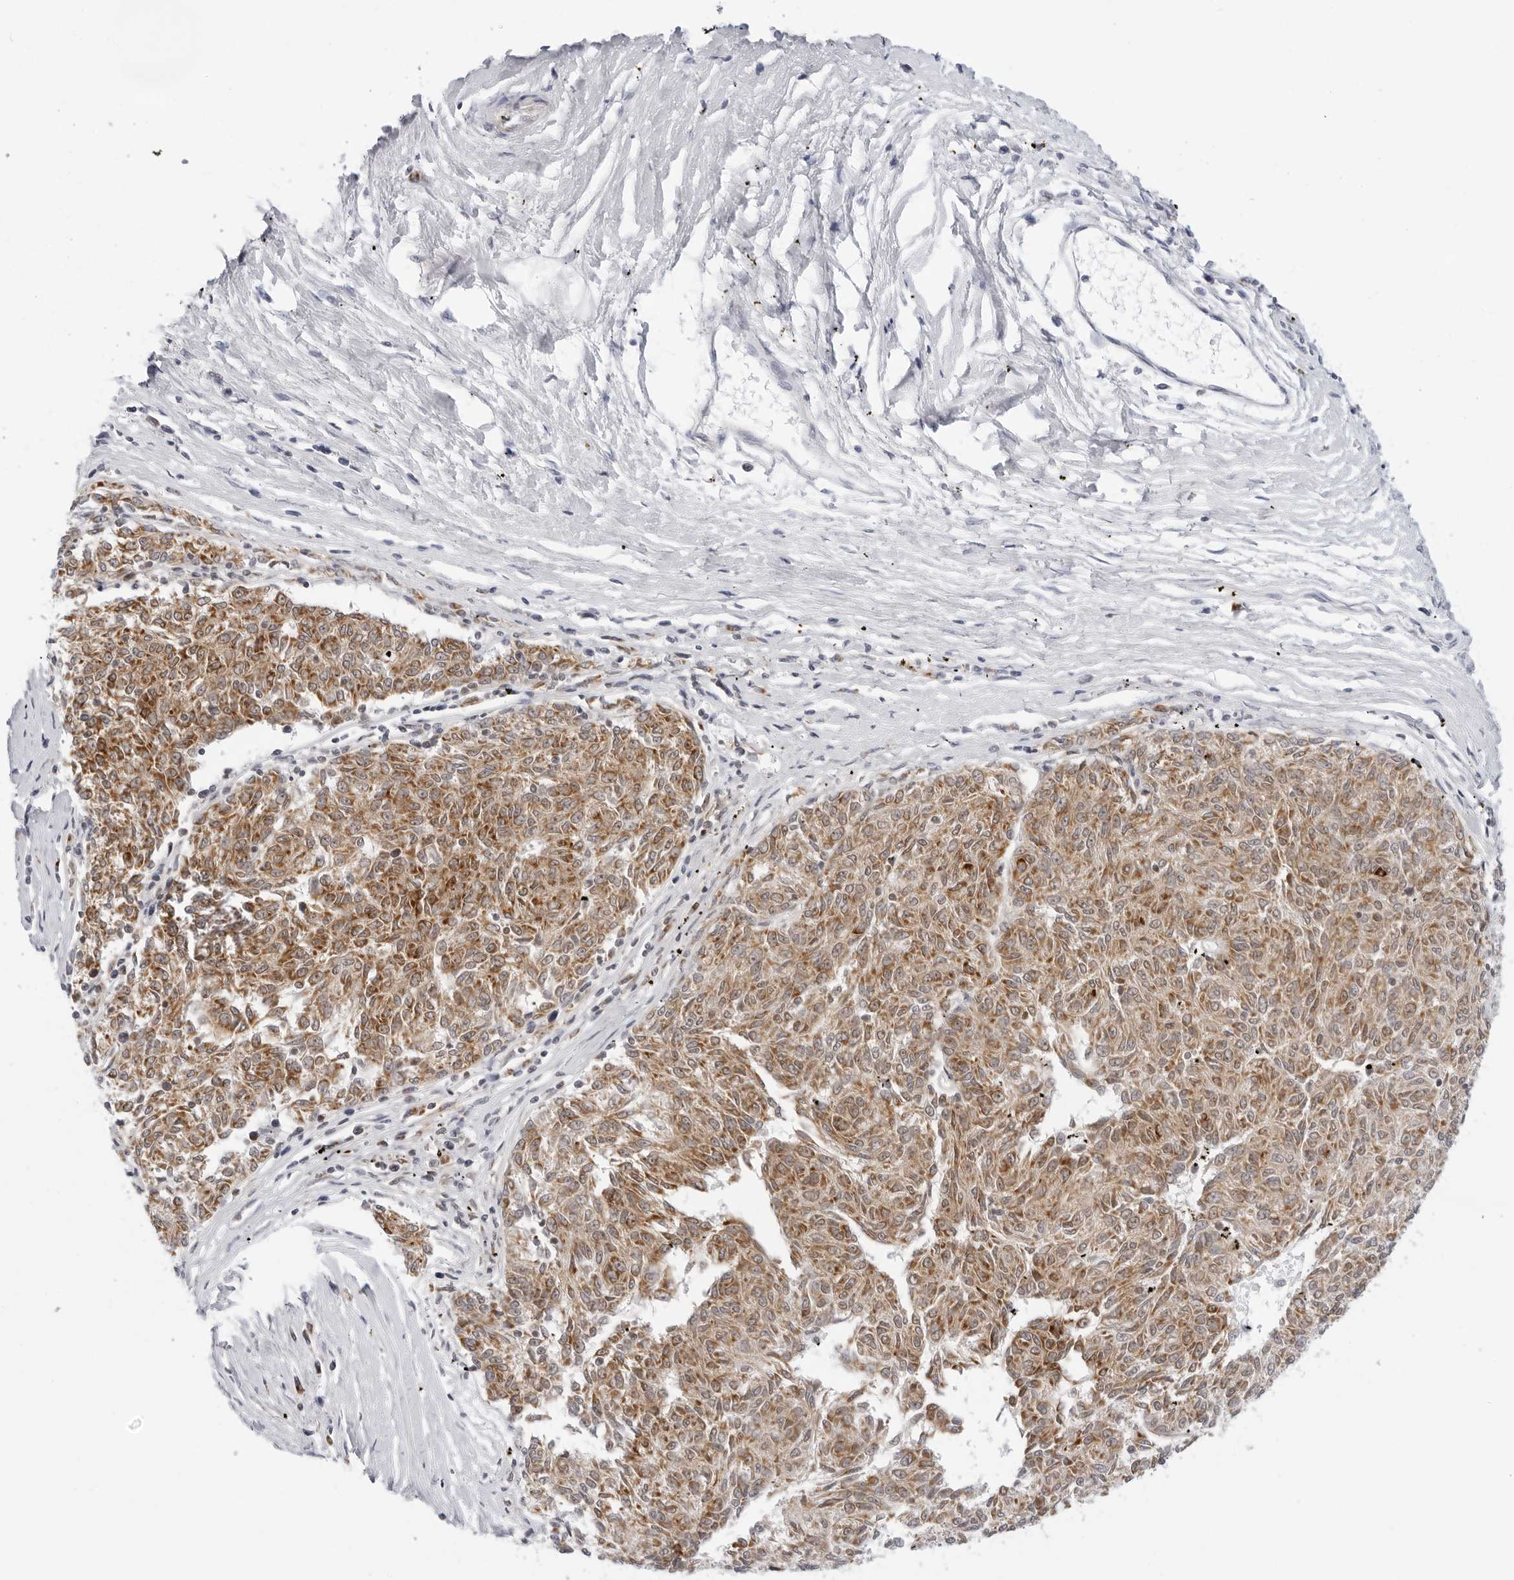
{"staining": {"intensity": "moderate", "quantity": ">75%", "location": "cytoplasmic/membranous"}, "tissue": "melanoma", "cell_type": "Tumor cells", "image_type": "cancer", "snomed": [{"axis": "morphology", "description": "Malignant melanoma, NOS"}, {"axis": "topography", "description": "Skin"}], "caption": "Human malignant melanoma stained with a protein marker reveals moderate staining in tumor cells.", "gene": "CIART", "patient": {"sex": "female", "age": 72}}